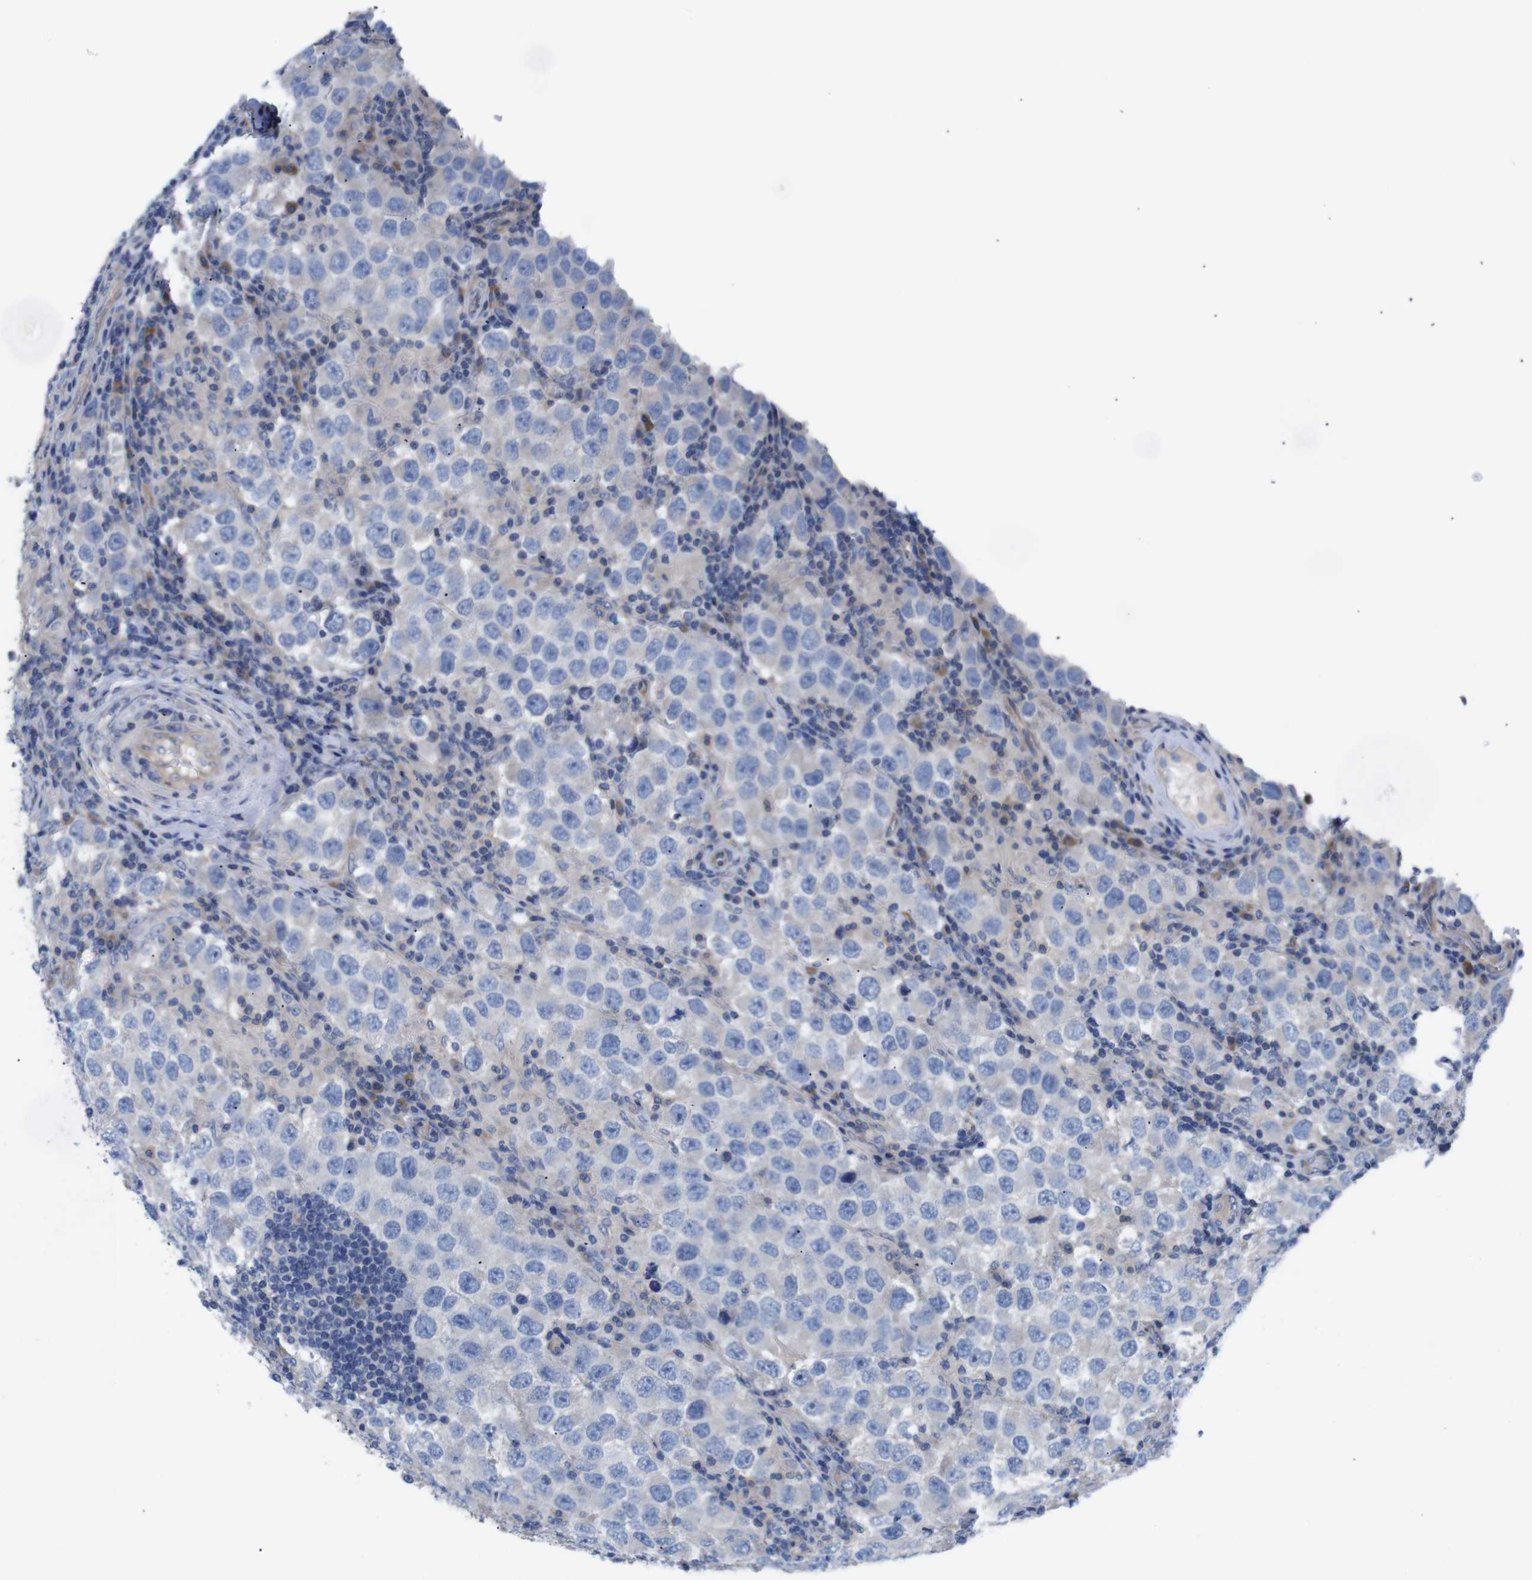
{"staining": {"intensity": "negative", "quantity": "none", "location": "none"}, "tissue": "testis cancer", "cell_type": "Tumor cells", "image_type": "cancer", "snomed": [{"axis": "morphology", "description": "Carcinoma, Embryonal, NOS"}, {"axis": "topography", "description": "Testis"}], "caption": "Human embryonal carcinoma (testis) stained for a protein using immunohistochemistry exhibits no expression in tumor cells.", "gene": "USH1C", "patient": {"sex": "male", "age": 21}}